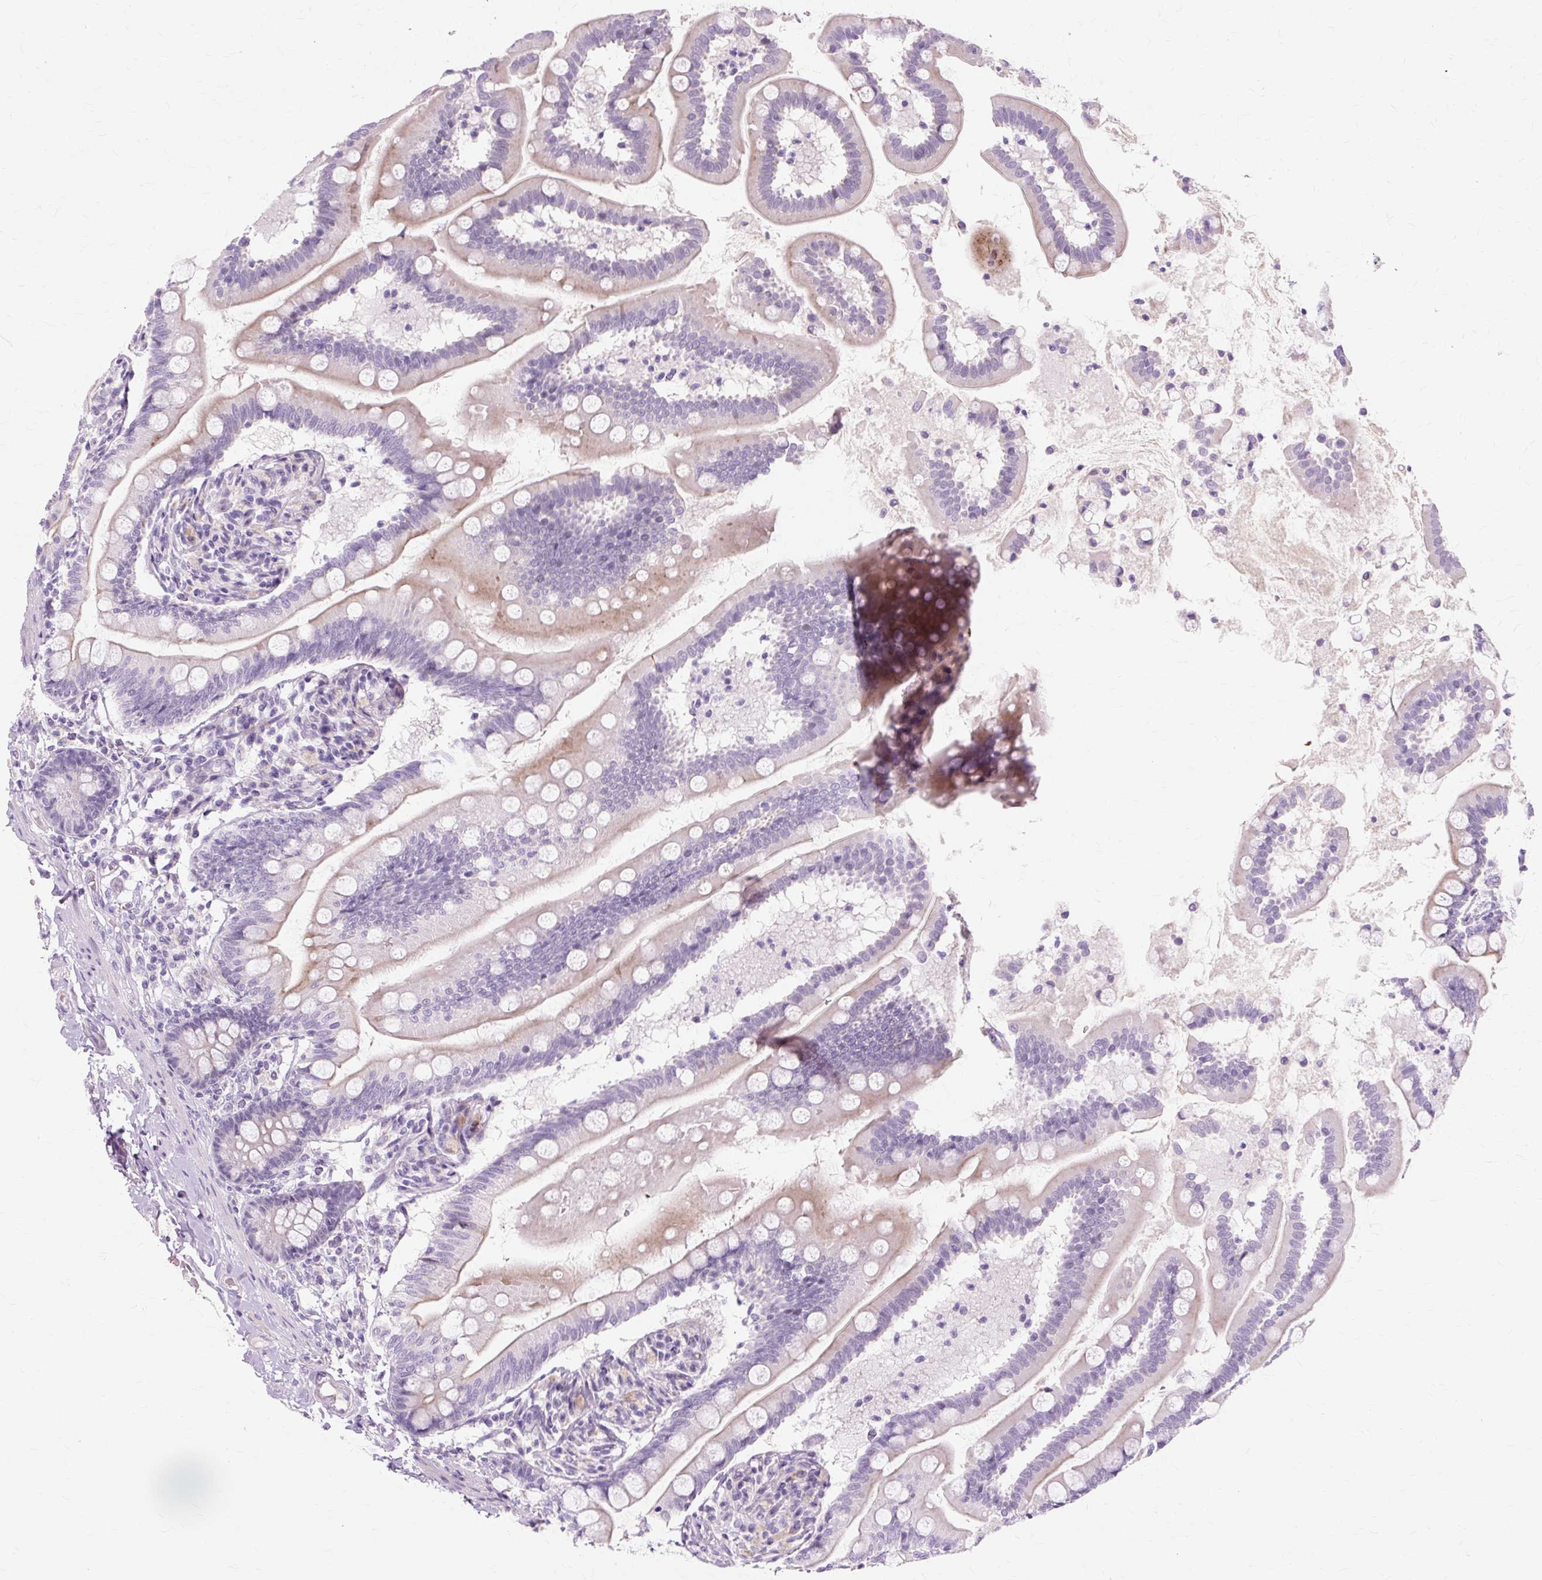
{"staining": {"intensity": "moderate", "quantity": "25%-75%", "location": "cytoplasmic/membranous"}, "tissue": "small intestine", "cell_type": "Glandular cells", "image_type": "normal", "snomed": [{"axis": "morphology", "description": "Normal tissue, NOS"}, {"axis": "topography", "description": "Small intestine"}], "caption": "Immunohistochemistry micrograph of unremarkable human small intestine stained for a protein (brown), which exhibits medium levels of moderate cytoplasmic/membranous positivity in approximately 25%-75% of glandular cells.", "gene": "IRX2", "patient": {"sex": "female", "age": 64}}